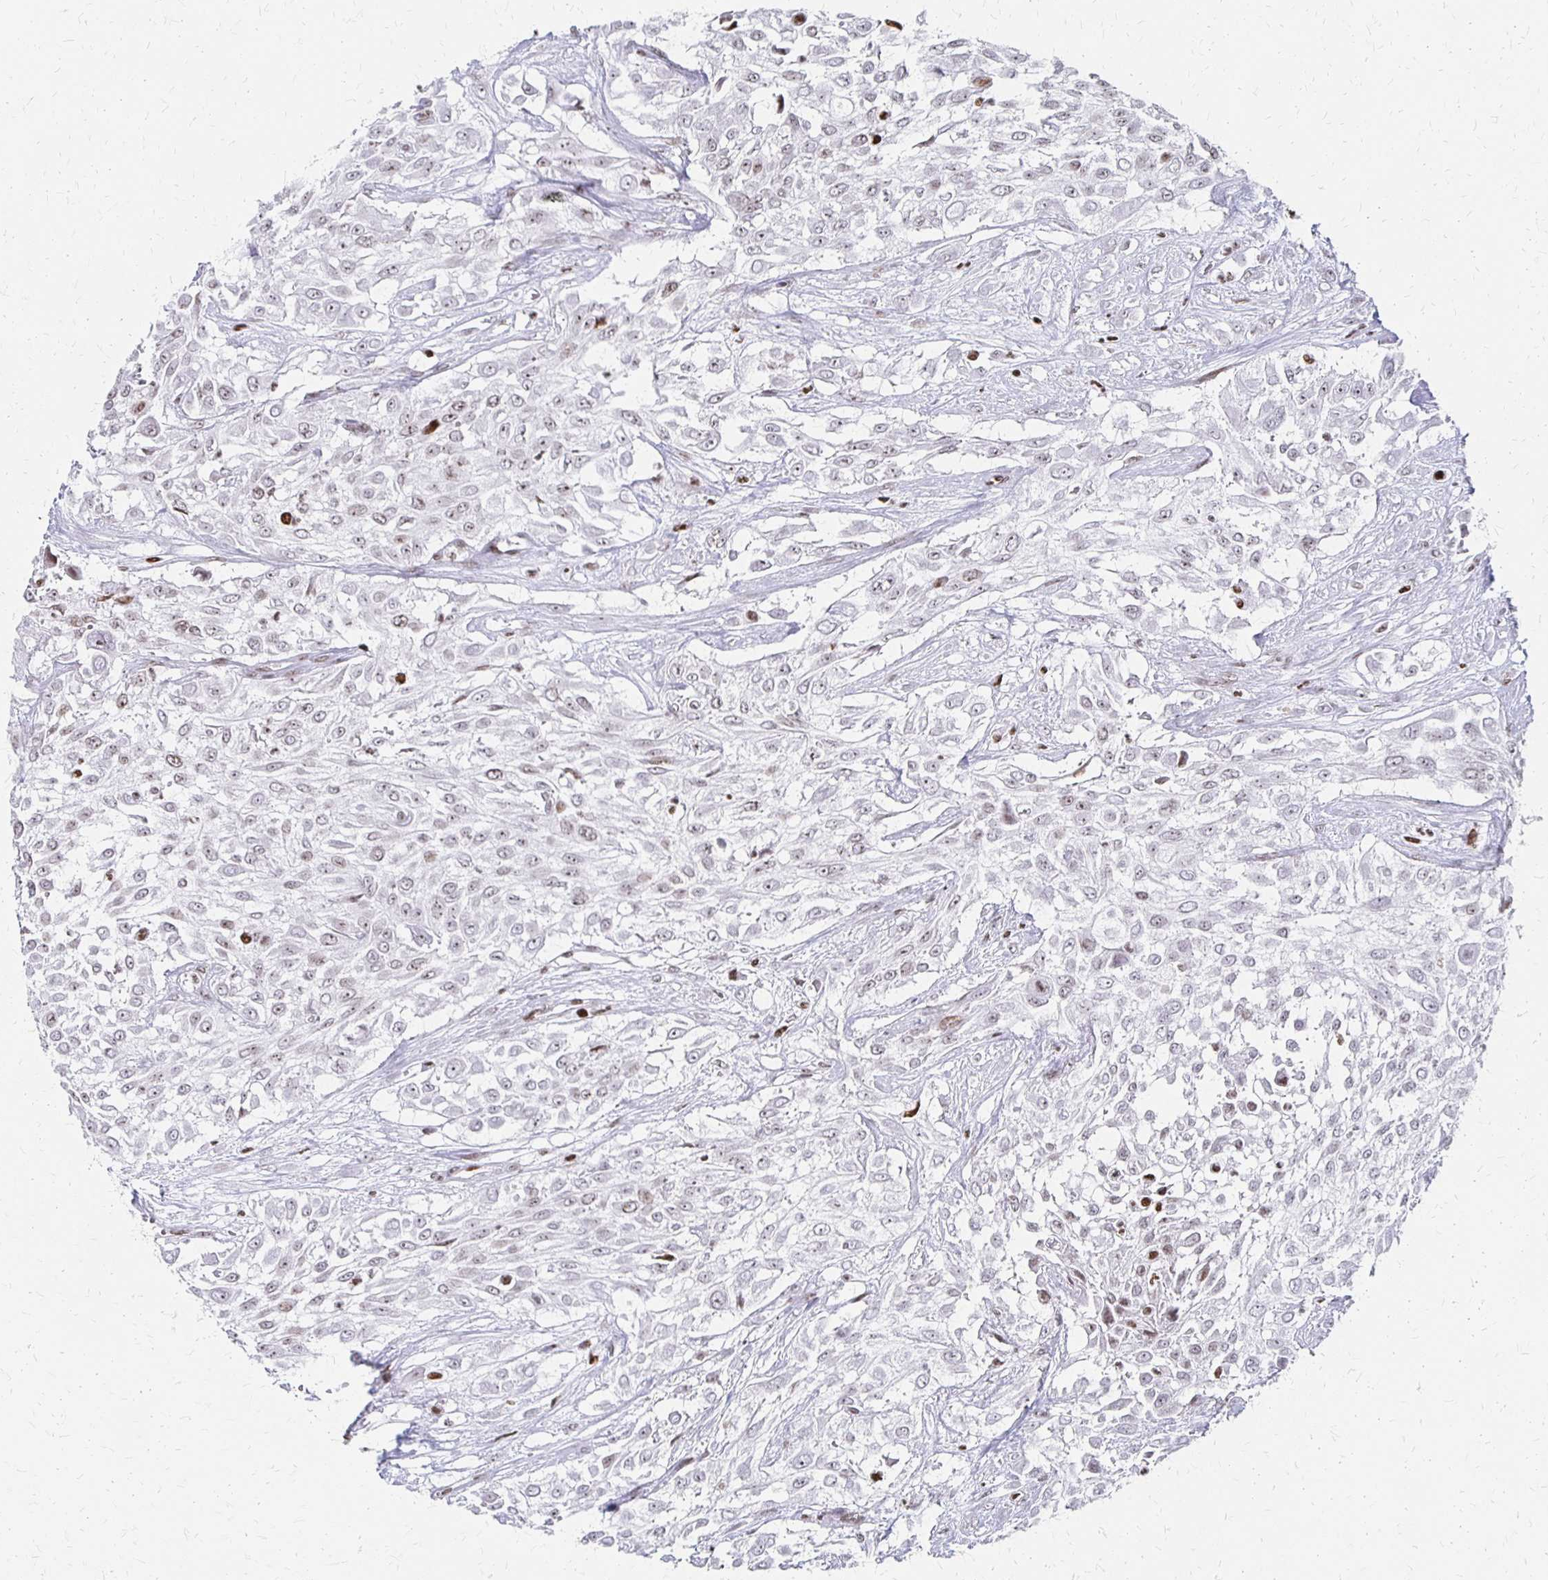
{"staining": {"intensity": "weak", "quantity": "<25%", "location": "nuclear"}, "tissue": "urothelial cancer", "cell_type": "Tumor cells", "image_type": "cancer", "snomed": [{"axis": "morphology", "description": "Urothelial carcinoma, High grade"}, {"axis": "topography", "description": "Urinary bladder"}], "caption": "This is an immunohistochemistry micrograph of human urothelial cancer. There is no positivity in tumor cells.", "gene": "ZNF280C", "patient": {"sex": "male", "age": 57}}